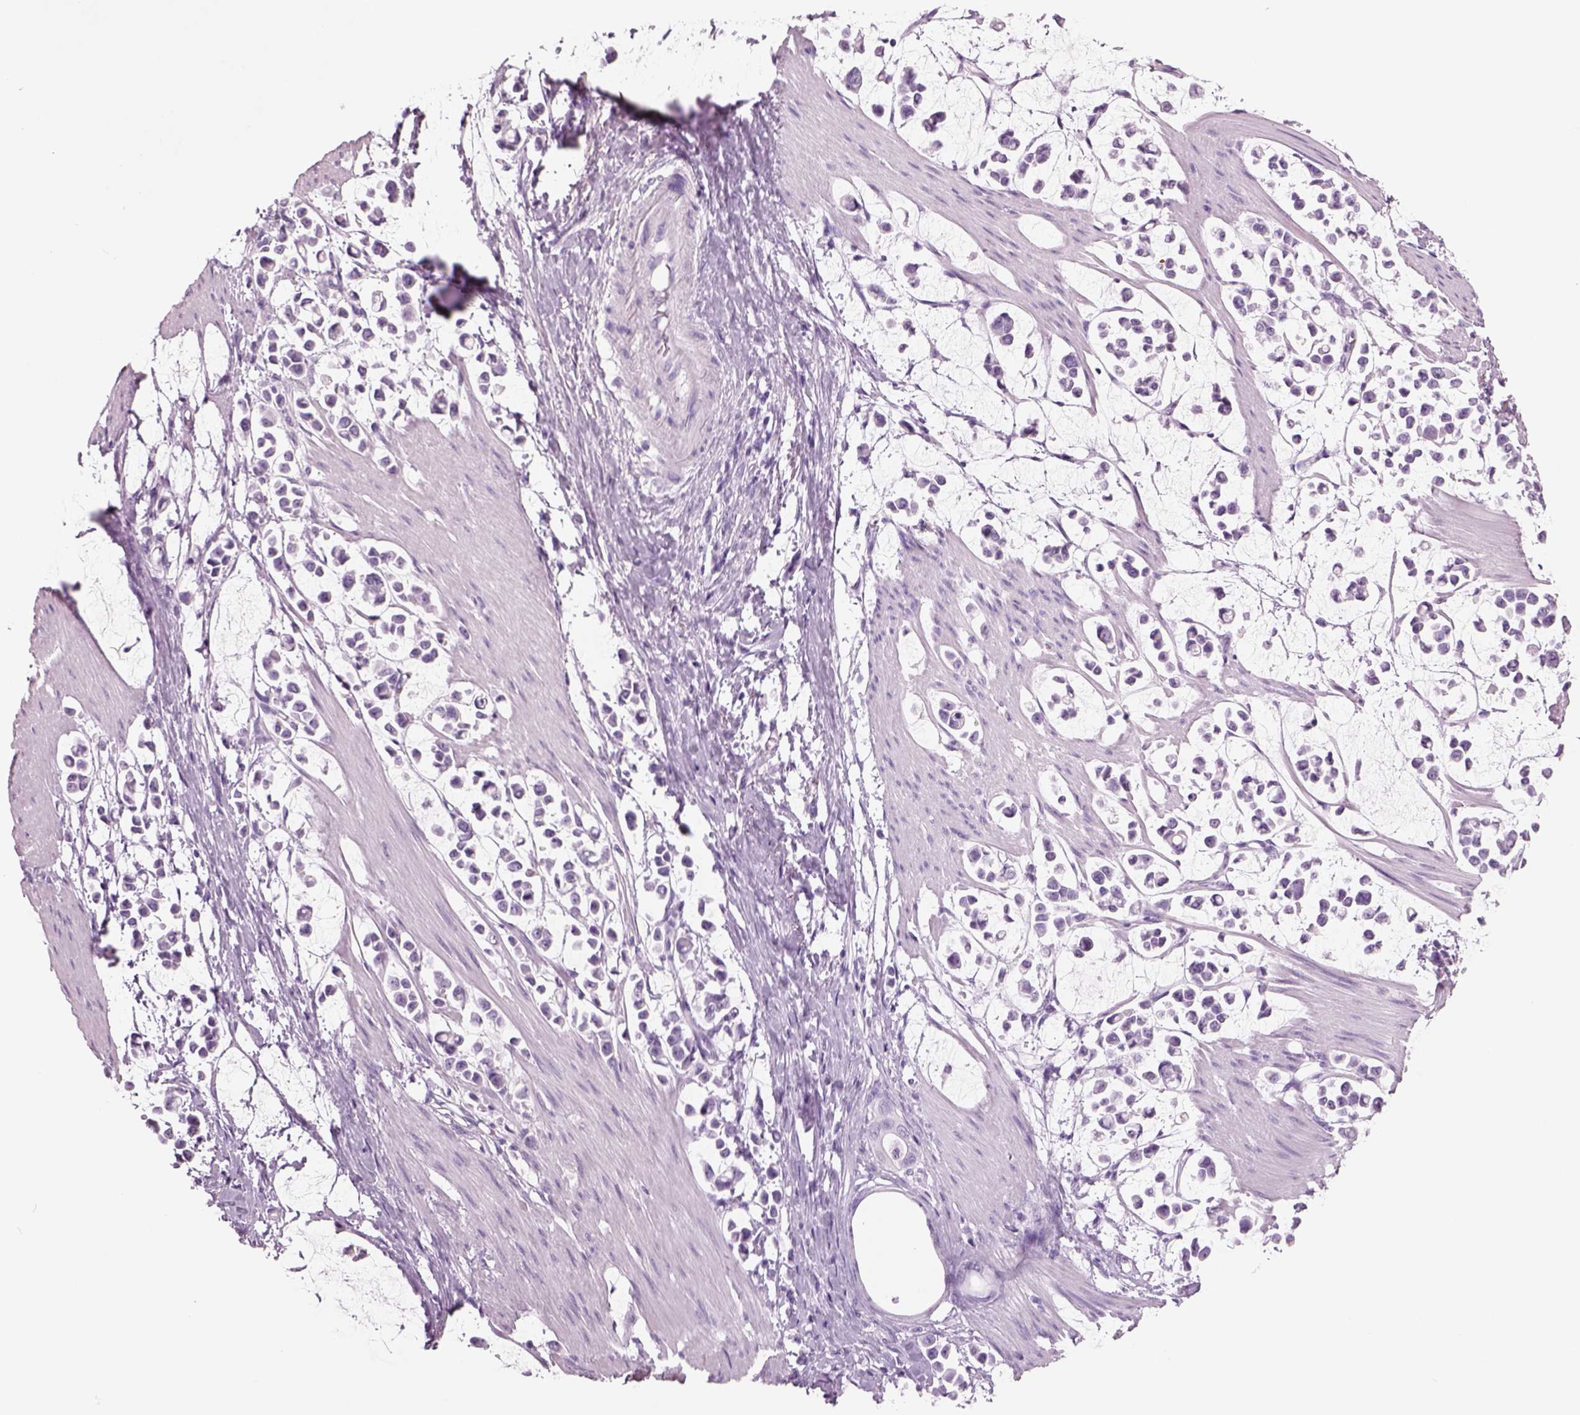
{"staining": {"intensity": "negative", "quantity": "none", "location": "none"}, "tissue": "stomach cancer", "cell_type": "Tumor cells", "image_type": "cancer", "snomed": [{"axis": "morphology", "description": "Adenocarcinoma, NOS"}, {"axis": "topography", "description": "Stomach"}], "caption": "Immunohistochemistry (IHC) image of human stomach cancer (adenocarcinoma) stained for a protein (brown), which shows no positivity in tumor cells. The staining is performed using DAB (3,3'-diaminobenzidine) brown chromogen with nuclei counter-stained in using hematoxylin.", "gene": "RHO", "patient": {"sex": "male", "age": 82}}